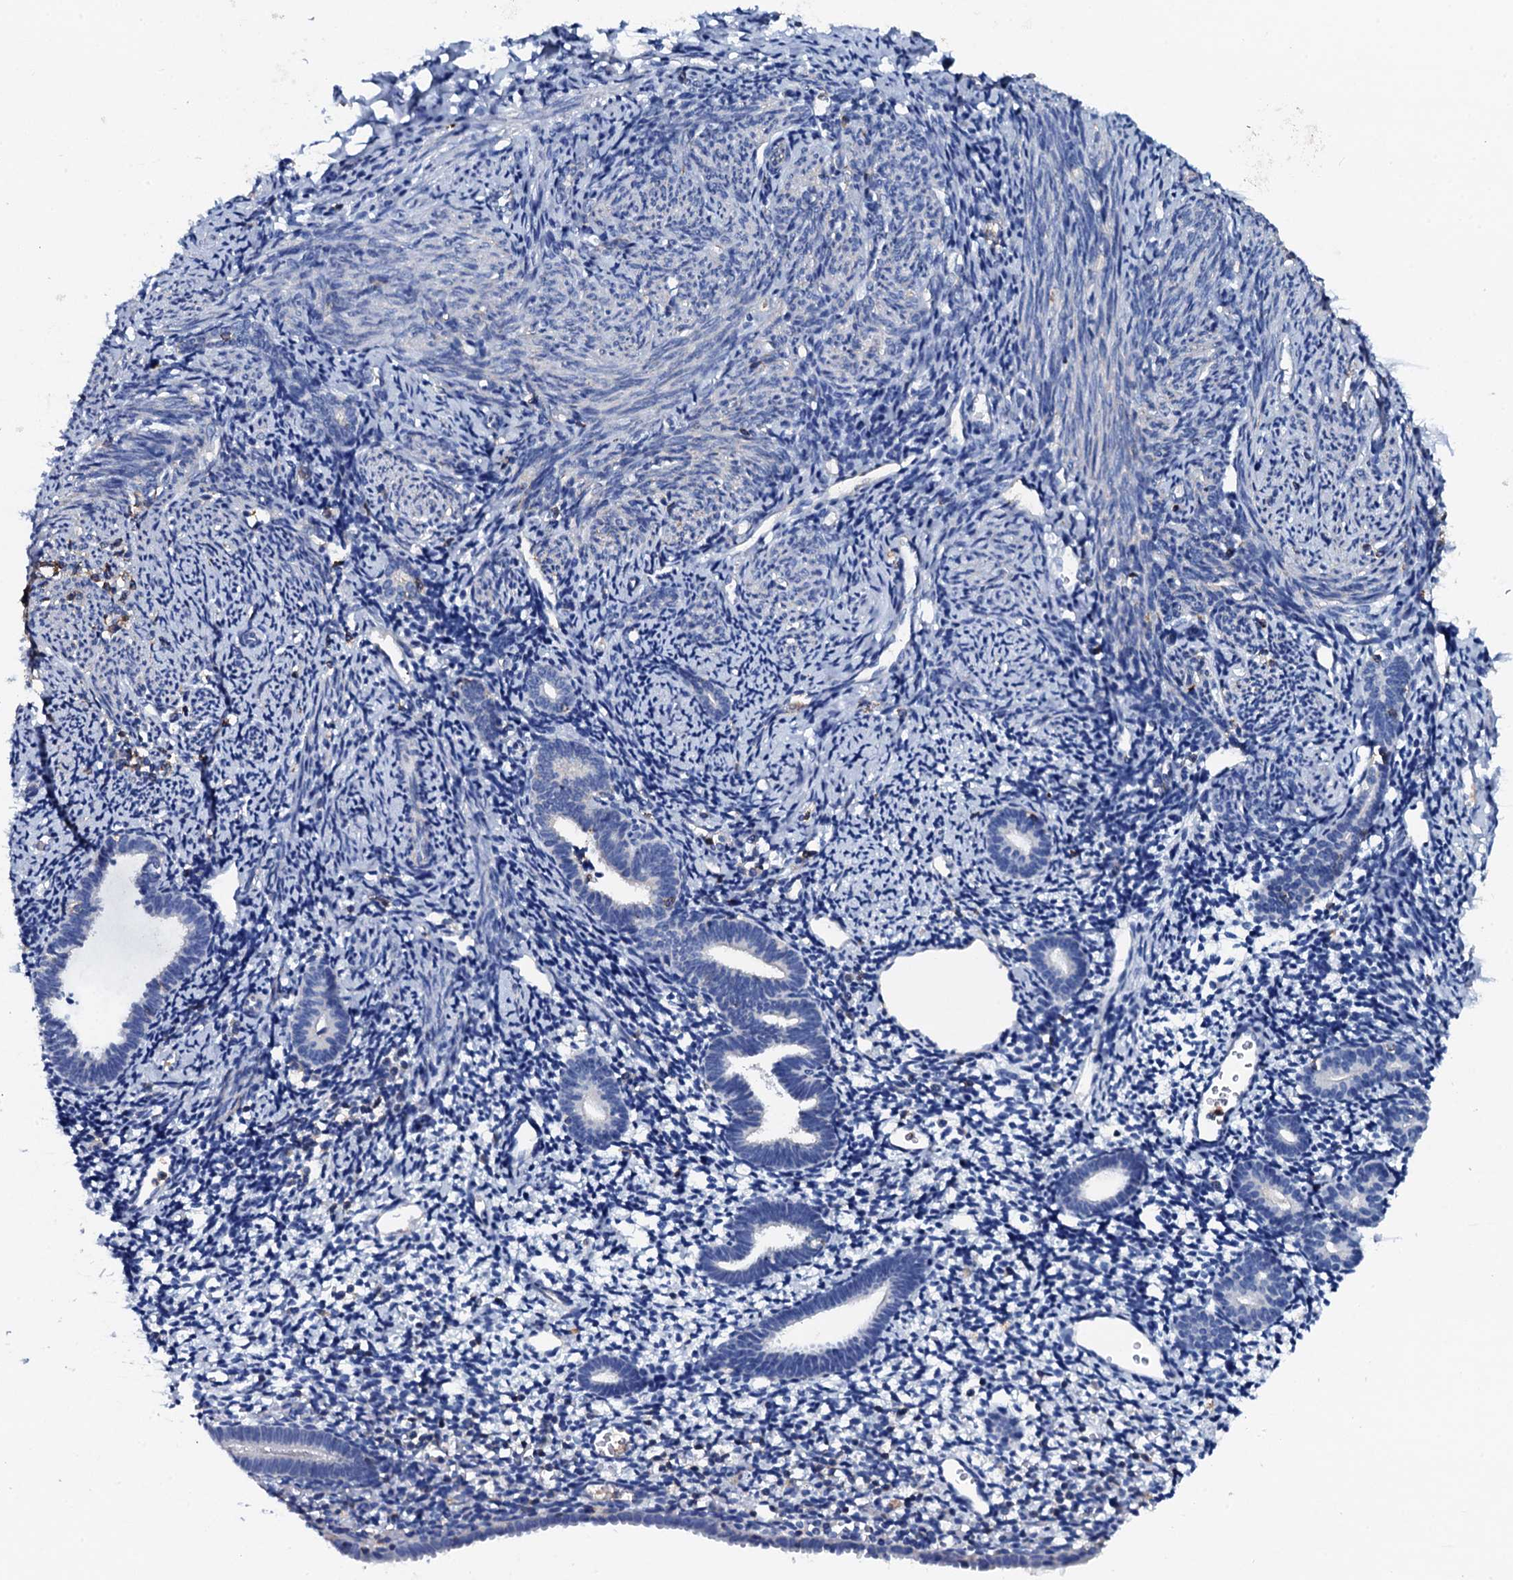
{"staining": {"intensity": "negative", "quantity": "none", "location": "none"}, "tissue": "endometrium", "cell_type": "Cells in endometrial stroma", "image_type": "normal", "snomed": [{"axis": "morphology", "description": "Normal tissue, NOS"}, {"axis": "topography", "description": "Endometrium"}], "caption": "Cells in endometrial stroma are negative for protein expression in normal human endometrium. (DAB immunohistochemistry (IHC) with hematoxylin counter stain).", "gene": "MS4A4E", "patient": {"sex": "female", "age": 56}}